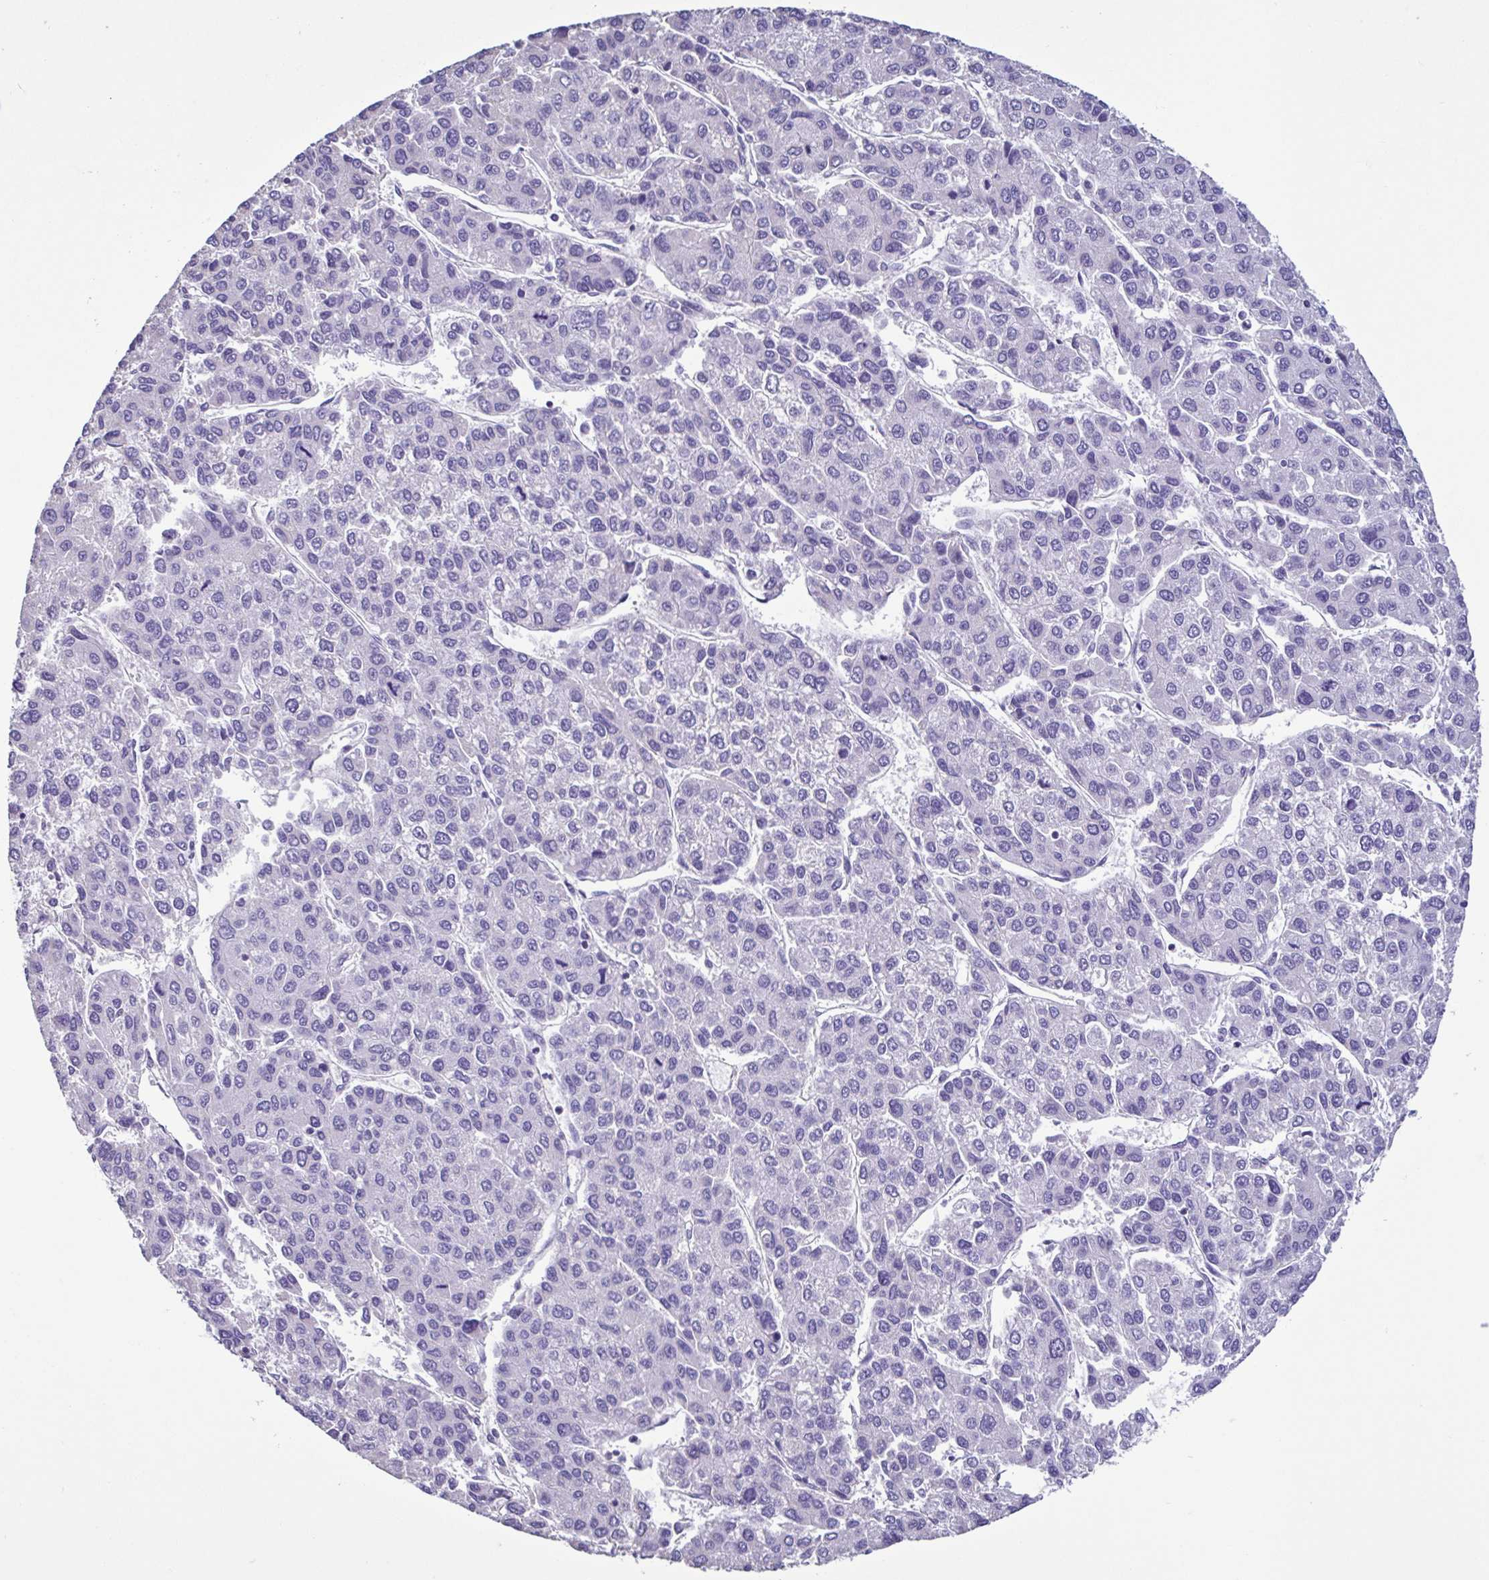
{"staining": {"intensity": "negative", "quantity": "none", "location": "none"}, "tissue": "liver cancer", "cell_type": "Tumor cells", "image_type": "cancer", "snomed": [{"axis": "morphology", "description": "Carcinoma, Hepatocellular, NOS"}, {"axis": "topography", "description": "Liver"}], "caption": "High magnification brightfield microscopy of hepatocellular carcinoma (liver) stained with DAB (brown) and counterstained with hematoxylin (blue): tumor cells show no significant staining. Brightfield microscopy of immunohistochemistry (IHC) stained with DAB (brown) and hematoxylin (blue), captured at high magnification.", "gene": "PLA2G4E", "patient": {"sex": "female", "age": 66}}